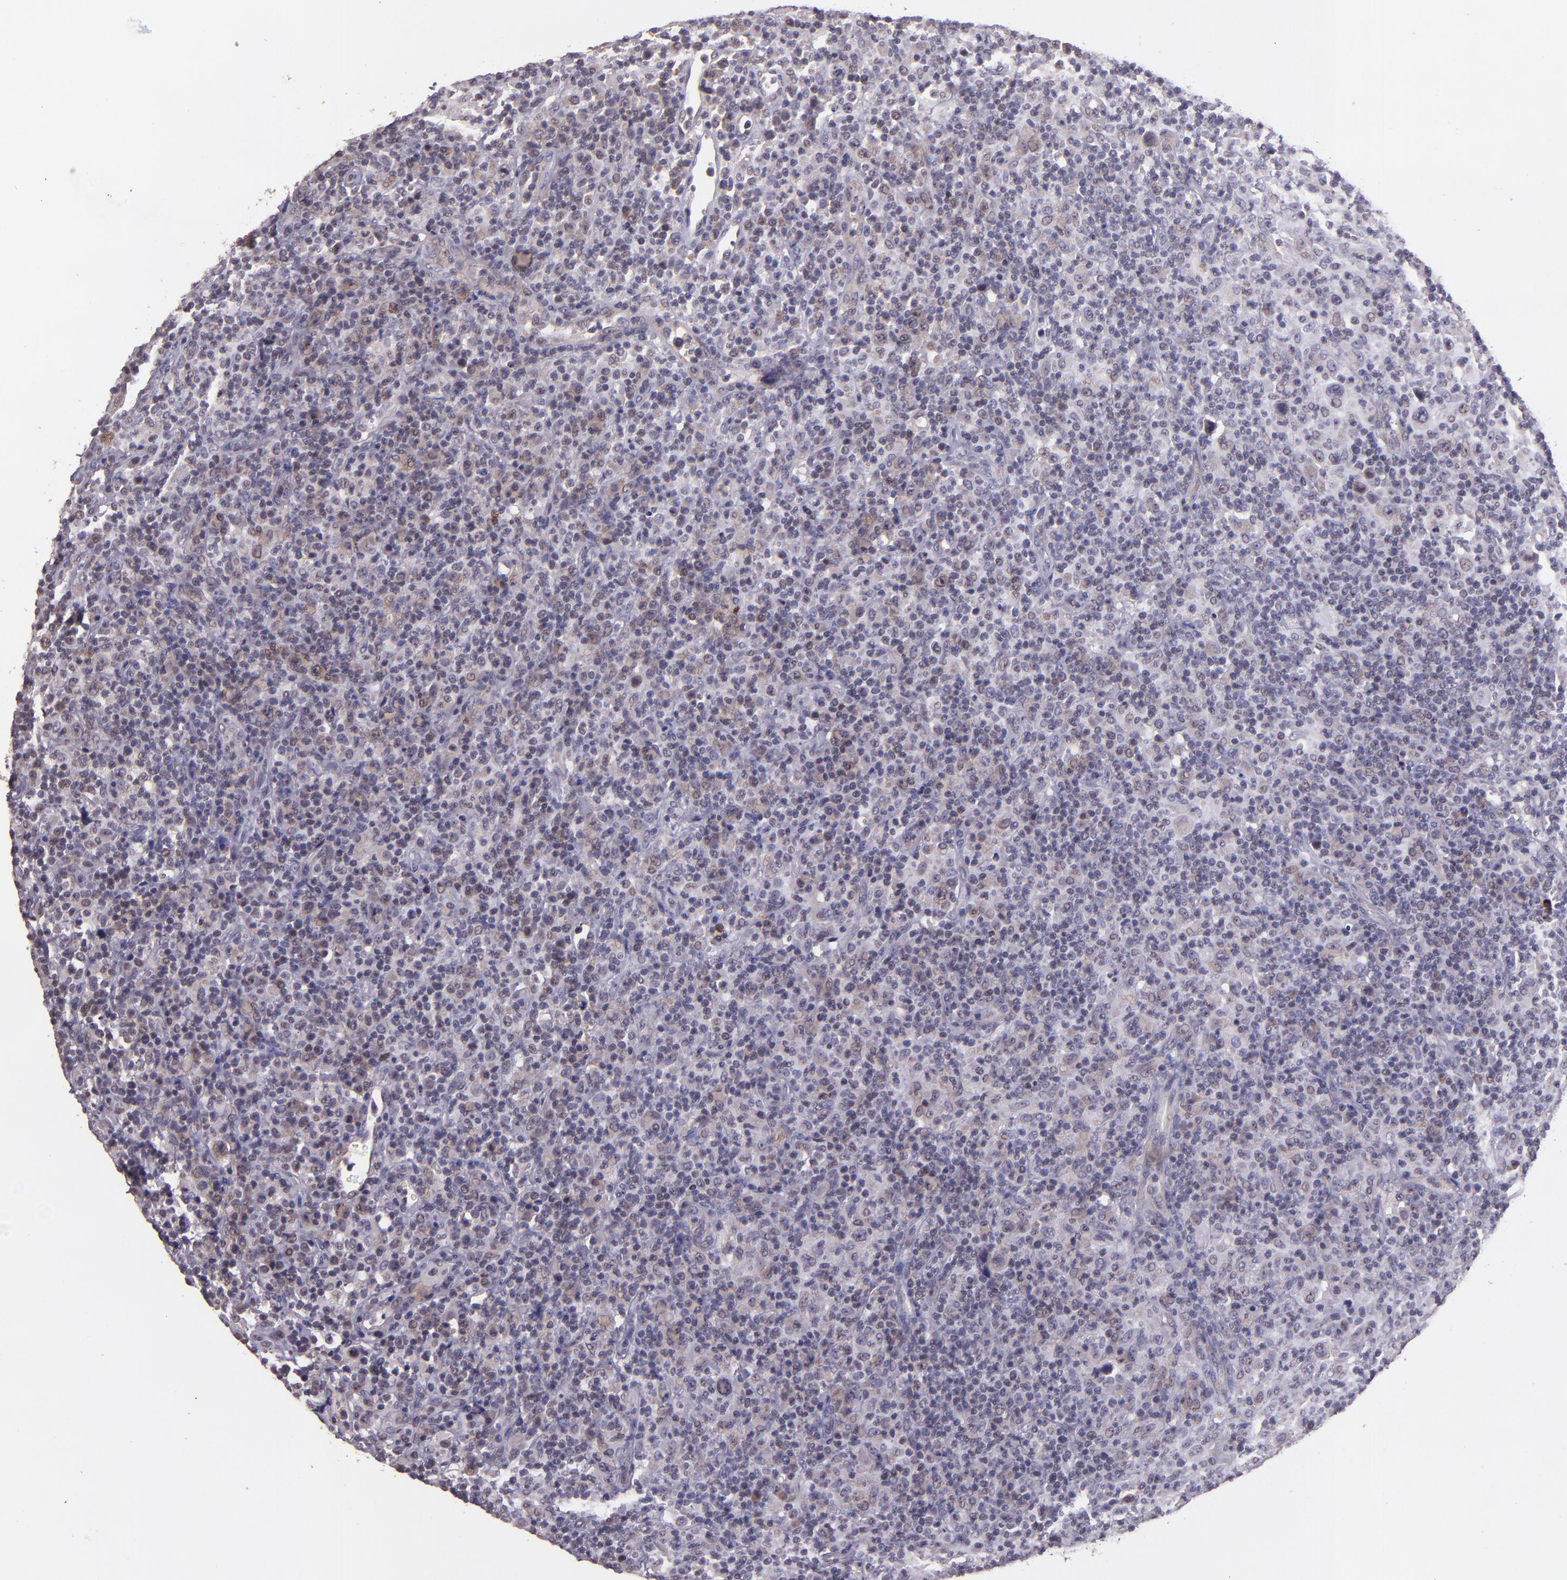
{"staining": {"intensity": "weak", "quantity": "25%-75%", "location": "cytoplasmic/membranous"}, "tissue": "lymphoma", "cell_type": "Tumor cells", "image_type": "cancer", "snomed": [{"axis": "morphology", "description": "Hodgkin's disease, NOS"}, {"axis": "topography", "description": "Lymph node"}], "caption": "The histopathology image reveals a brown stain indicating the presence of a protein in the cytoplasmic/membranous of tumor cells in lymphoma. (DAB IHC, brown staining for protein, blue staining for nuclei).", "gene": "TAF7L", "patient": {"sex": "male", "age": 65}}